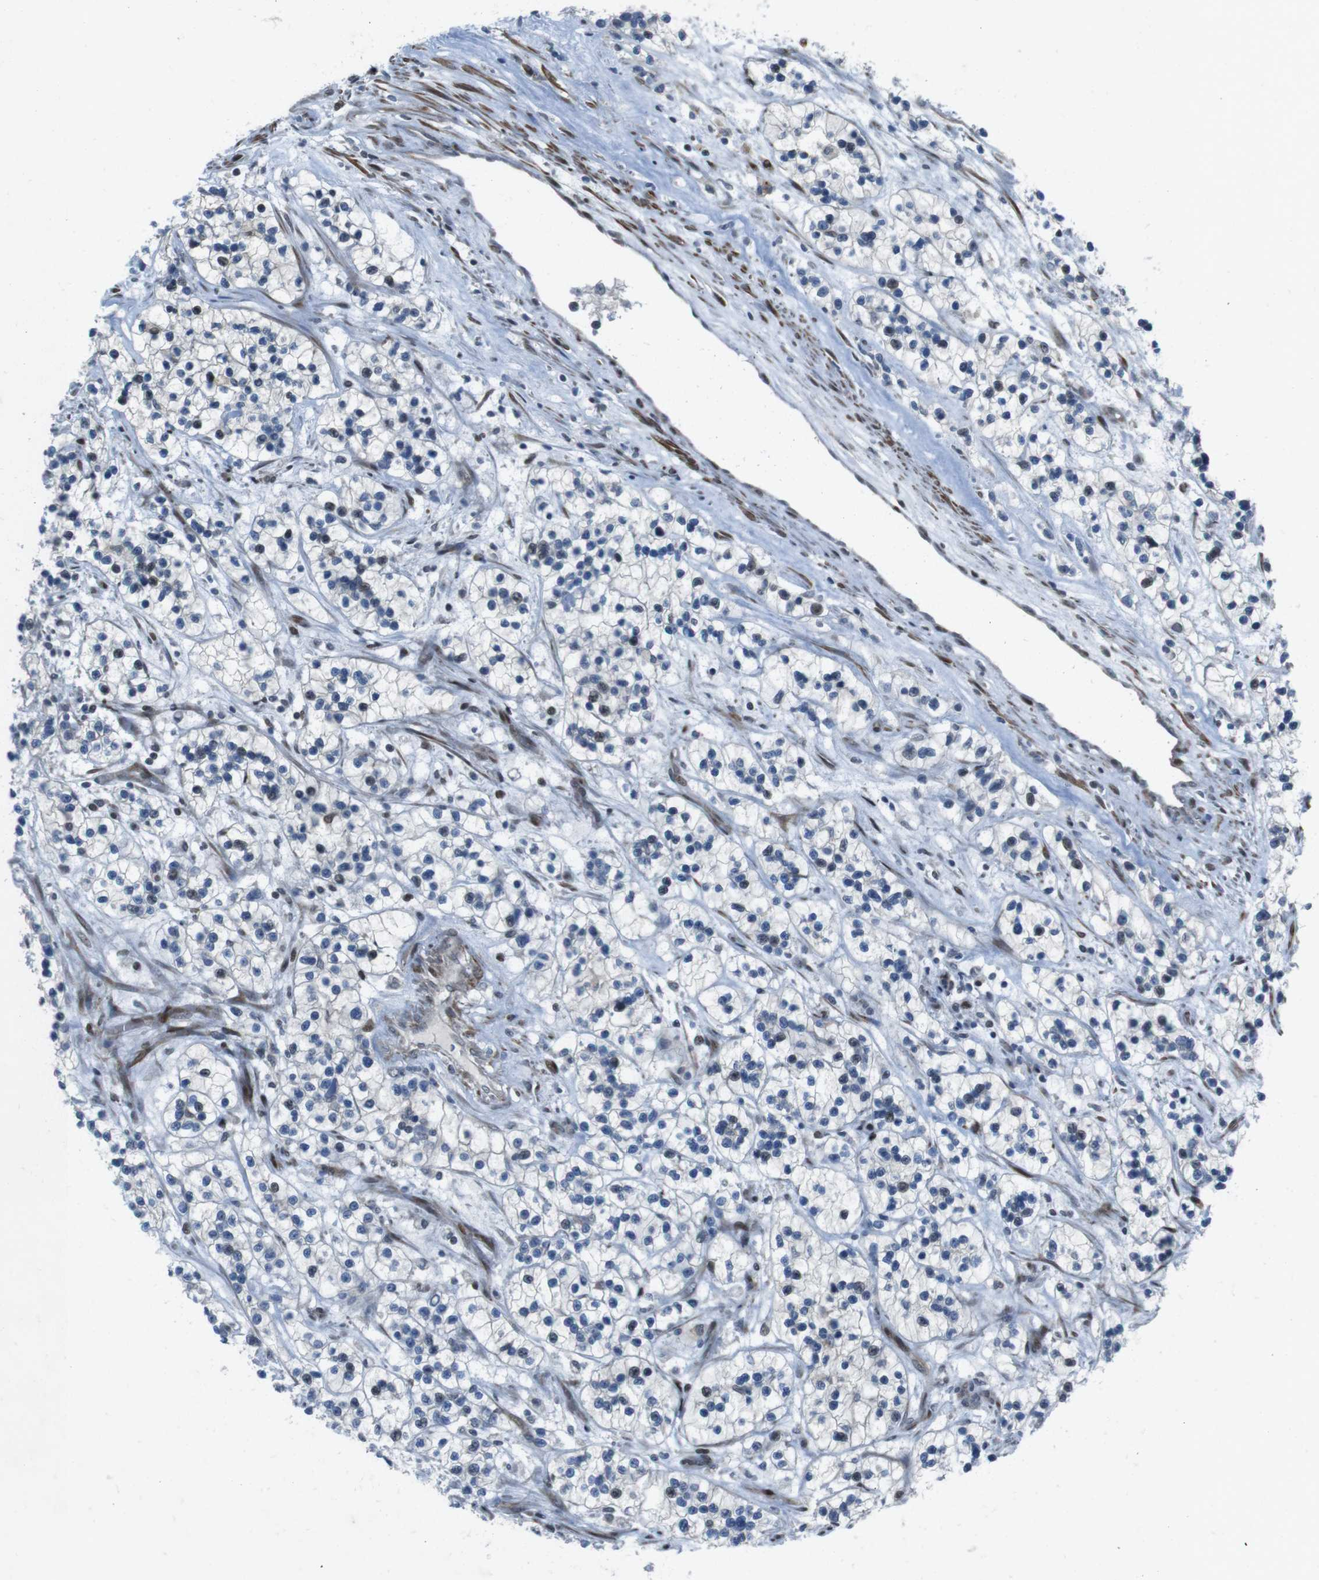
{"staining": {"intensity": "negative", "quantity": "none", "location": "none"}, "tissue": "renal cancer", "cell_type": "Tumor cells", "image_type": "cancer", "snomed": [{"axis": "morphology", "description": "Adenocarcinoma, NOS"}, {"axis": "topography", "description": "Kidney"}], "caption": "High power microscopy micrograph of an IHC image of renal cancer, revealing no significant expression in tumor cells.", "gene": "PBRM1", "patient": {"sex": "female", "age": 57}}